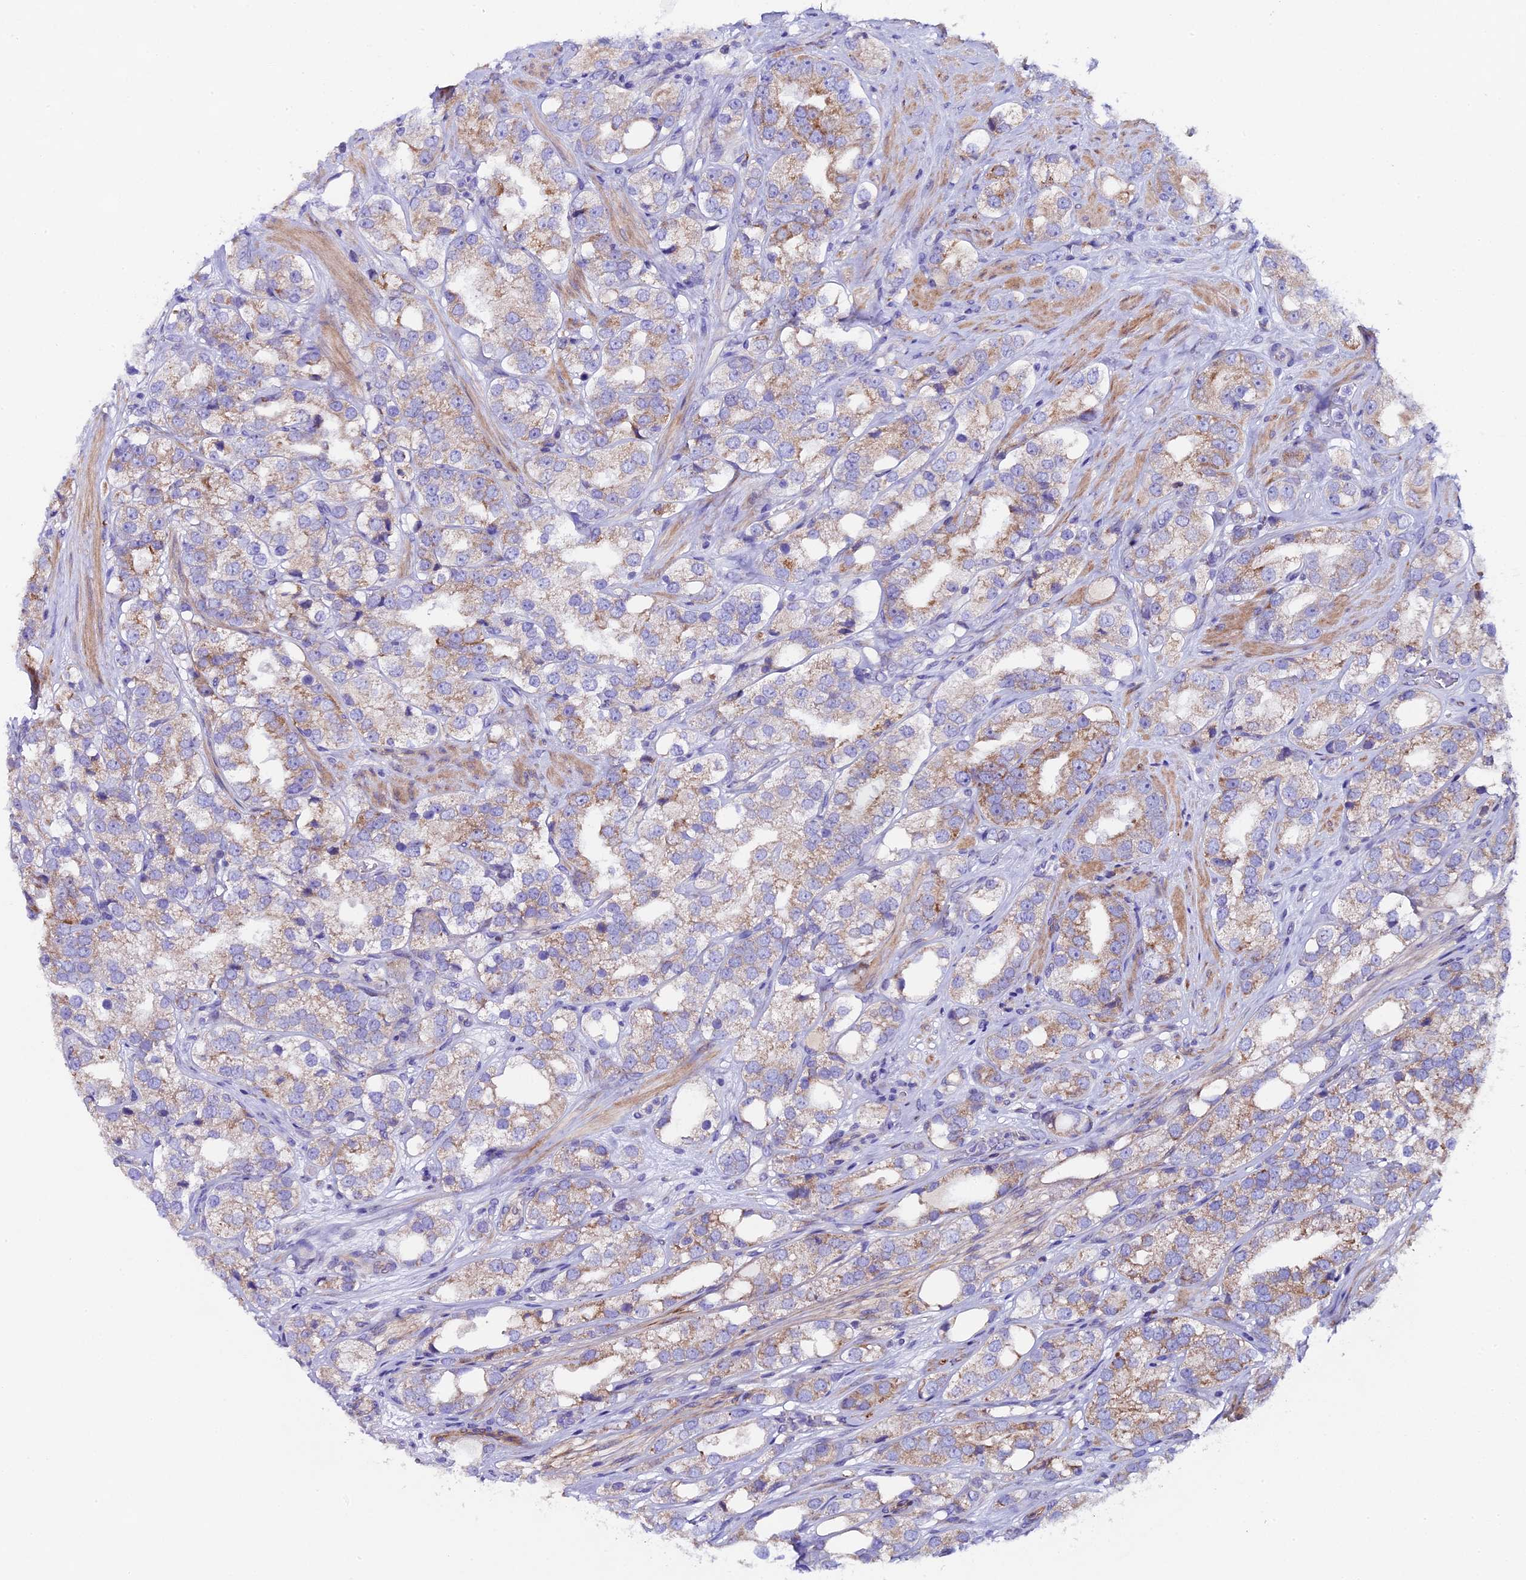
{"staining": {"intensity": "moderate", "quantity": "25%-75%", "location": "cytoplasmic/membranous"}, "tissue": "prostate cancer", "cell_type": "Tumor cells", "image_type": "cancer", "snomed": [{"axis": "morphology", "description": "Adenocarcinoma, NOS"}, {"axis": "topography", "description": "Prostate"}], "caption": "This image exhibits prostate cancer (adenocarcinoma) stained with immunohistochemistry (IHC) to label a protein in brown. The cytoplasmic/membranous of tumor cells show moderate positivity for the protein. Nuclei are counter-stained blue.", "gene": "PIGU", "patient": {"sex": "male", "age": 79}}